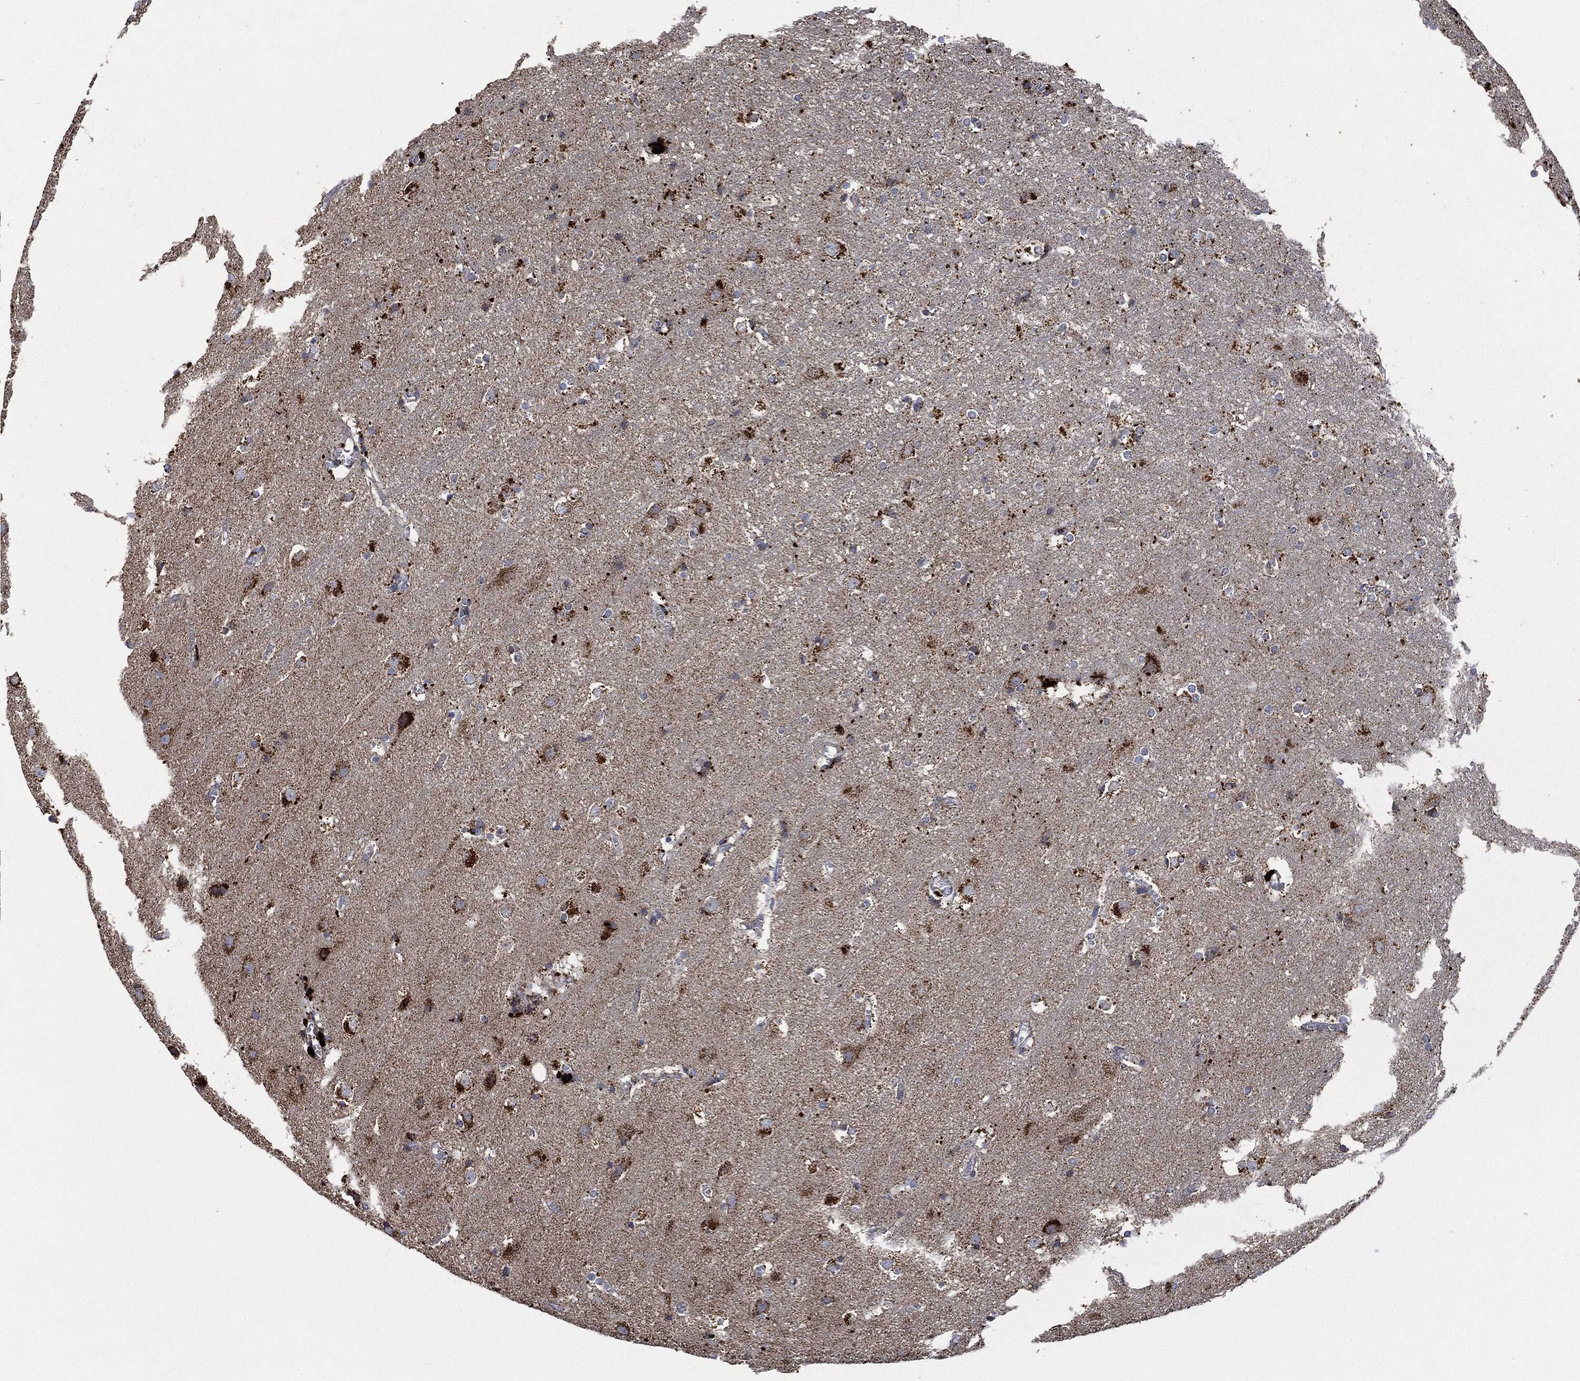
{"staining": {"intensity": "negative", "quantity": "none", "location": "none"}, "tissue": "cerebral cortex", "cell_type": "Endothelial cells", "image_type": "normal", "snomed": [{"axis": "morphology", "description": "Normal tissue, NOS"}, {"axis": "topography", "description": "Cerebral cortex"}], "caption": "Endothelial cells show no significant protein staining in unremarkable cerebral cortex. (Stains: DAB immunohistochemistry (IHC) with hematoxylin counter stain, Microscopy: brightfield microscopy at high magnification).", "gene": "RYK", "patient": {"sex": "male", "age": 59}}